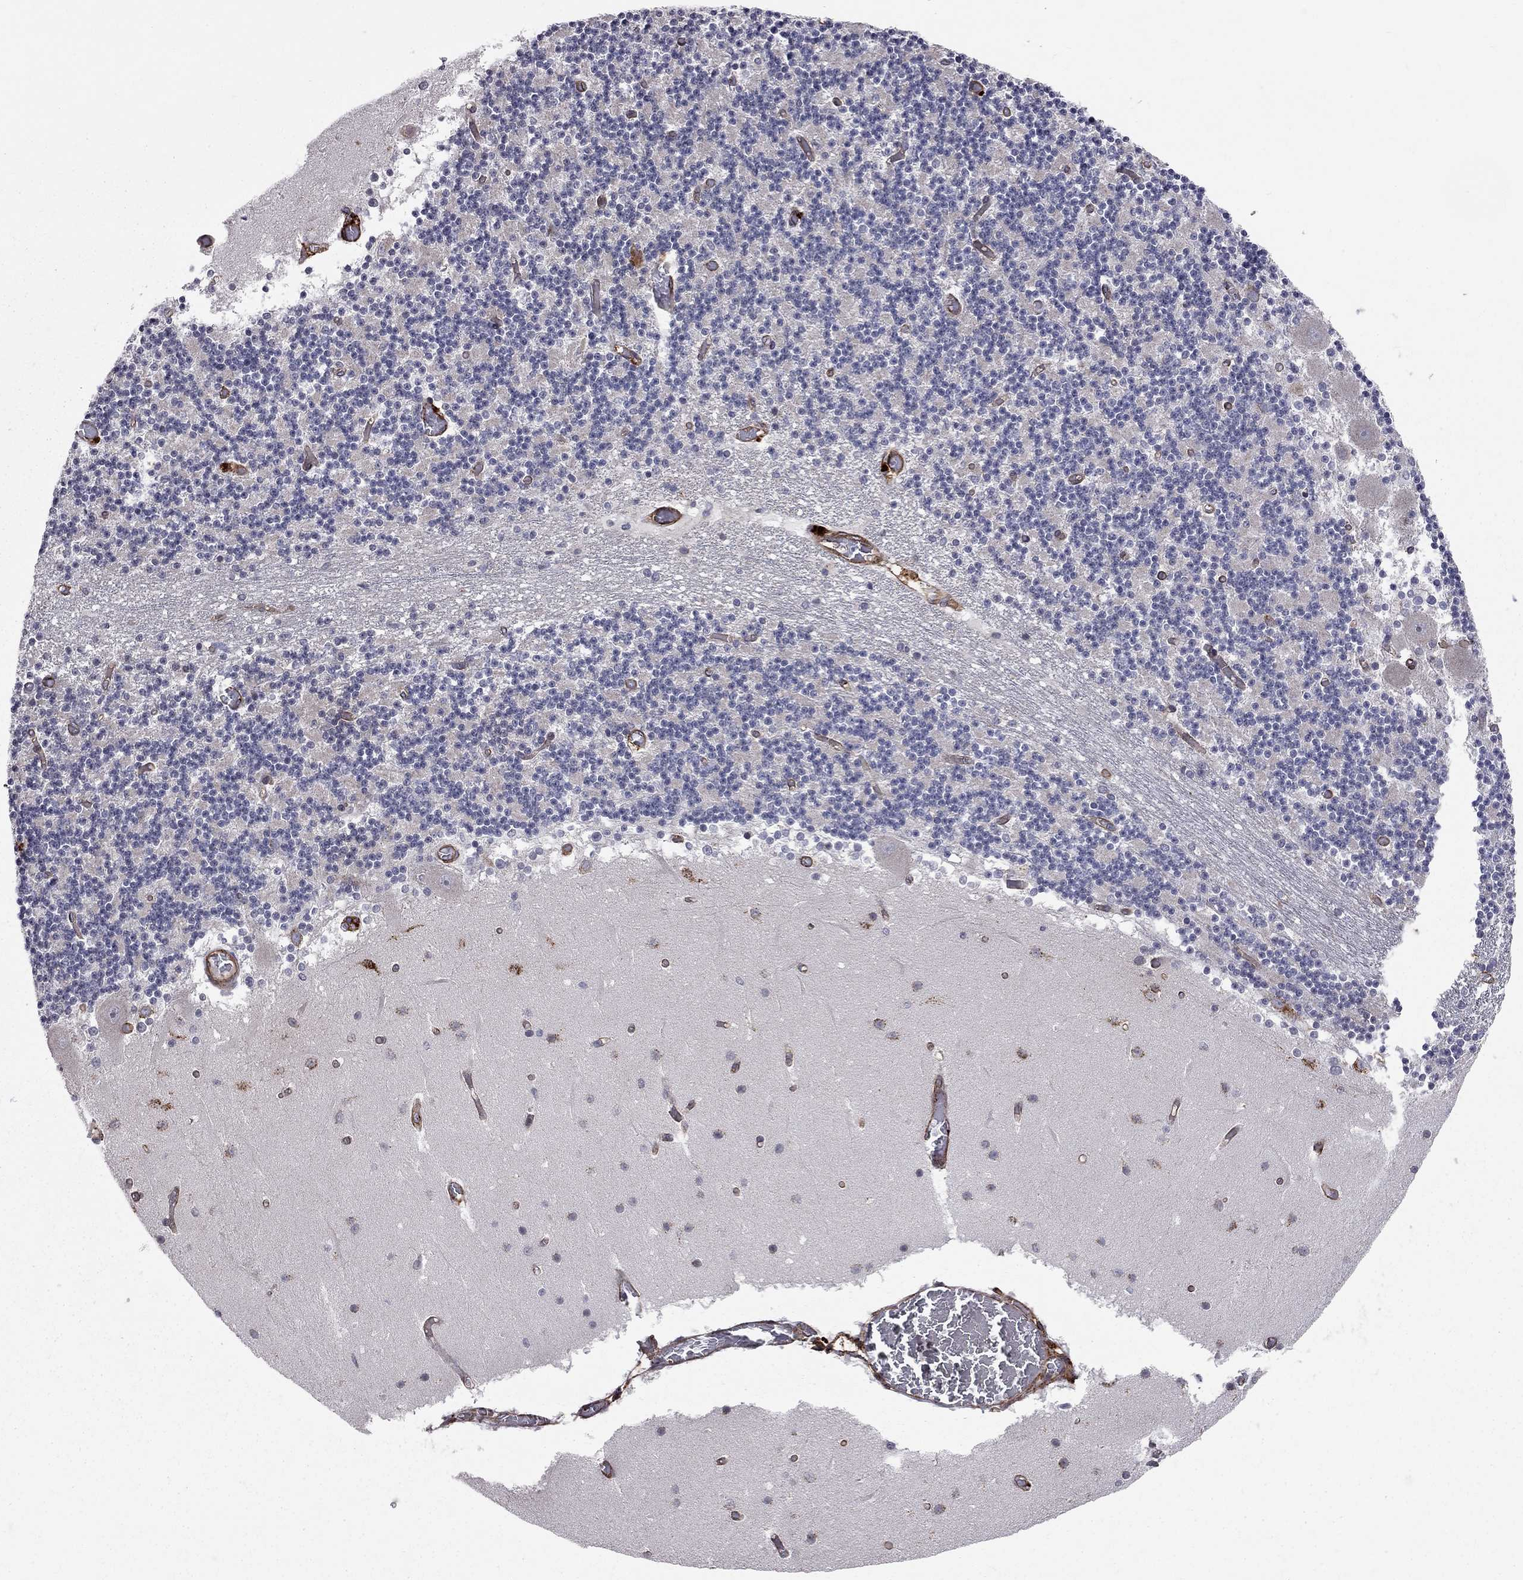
{"staining": {"intensity": "negative", "quantity": "none", "location": "none"}, "tissue": "cerebellum", "cell_type": "Cells in granular layer", "image_type": "normal", "snomed": [{"axis": "morphology", "description": "Normal tissue, NOS"}, {"axis": "topography", "description": "Cerebellum"}], "caption": "Immunohistochemical staining of normal human cerebellum displays no significant staining in cells in granular layer.", "gene": "RASEF", "patient": {"sex": "female", "age": 28}}